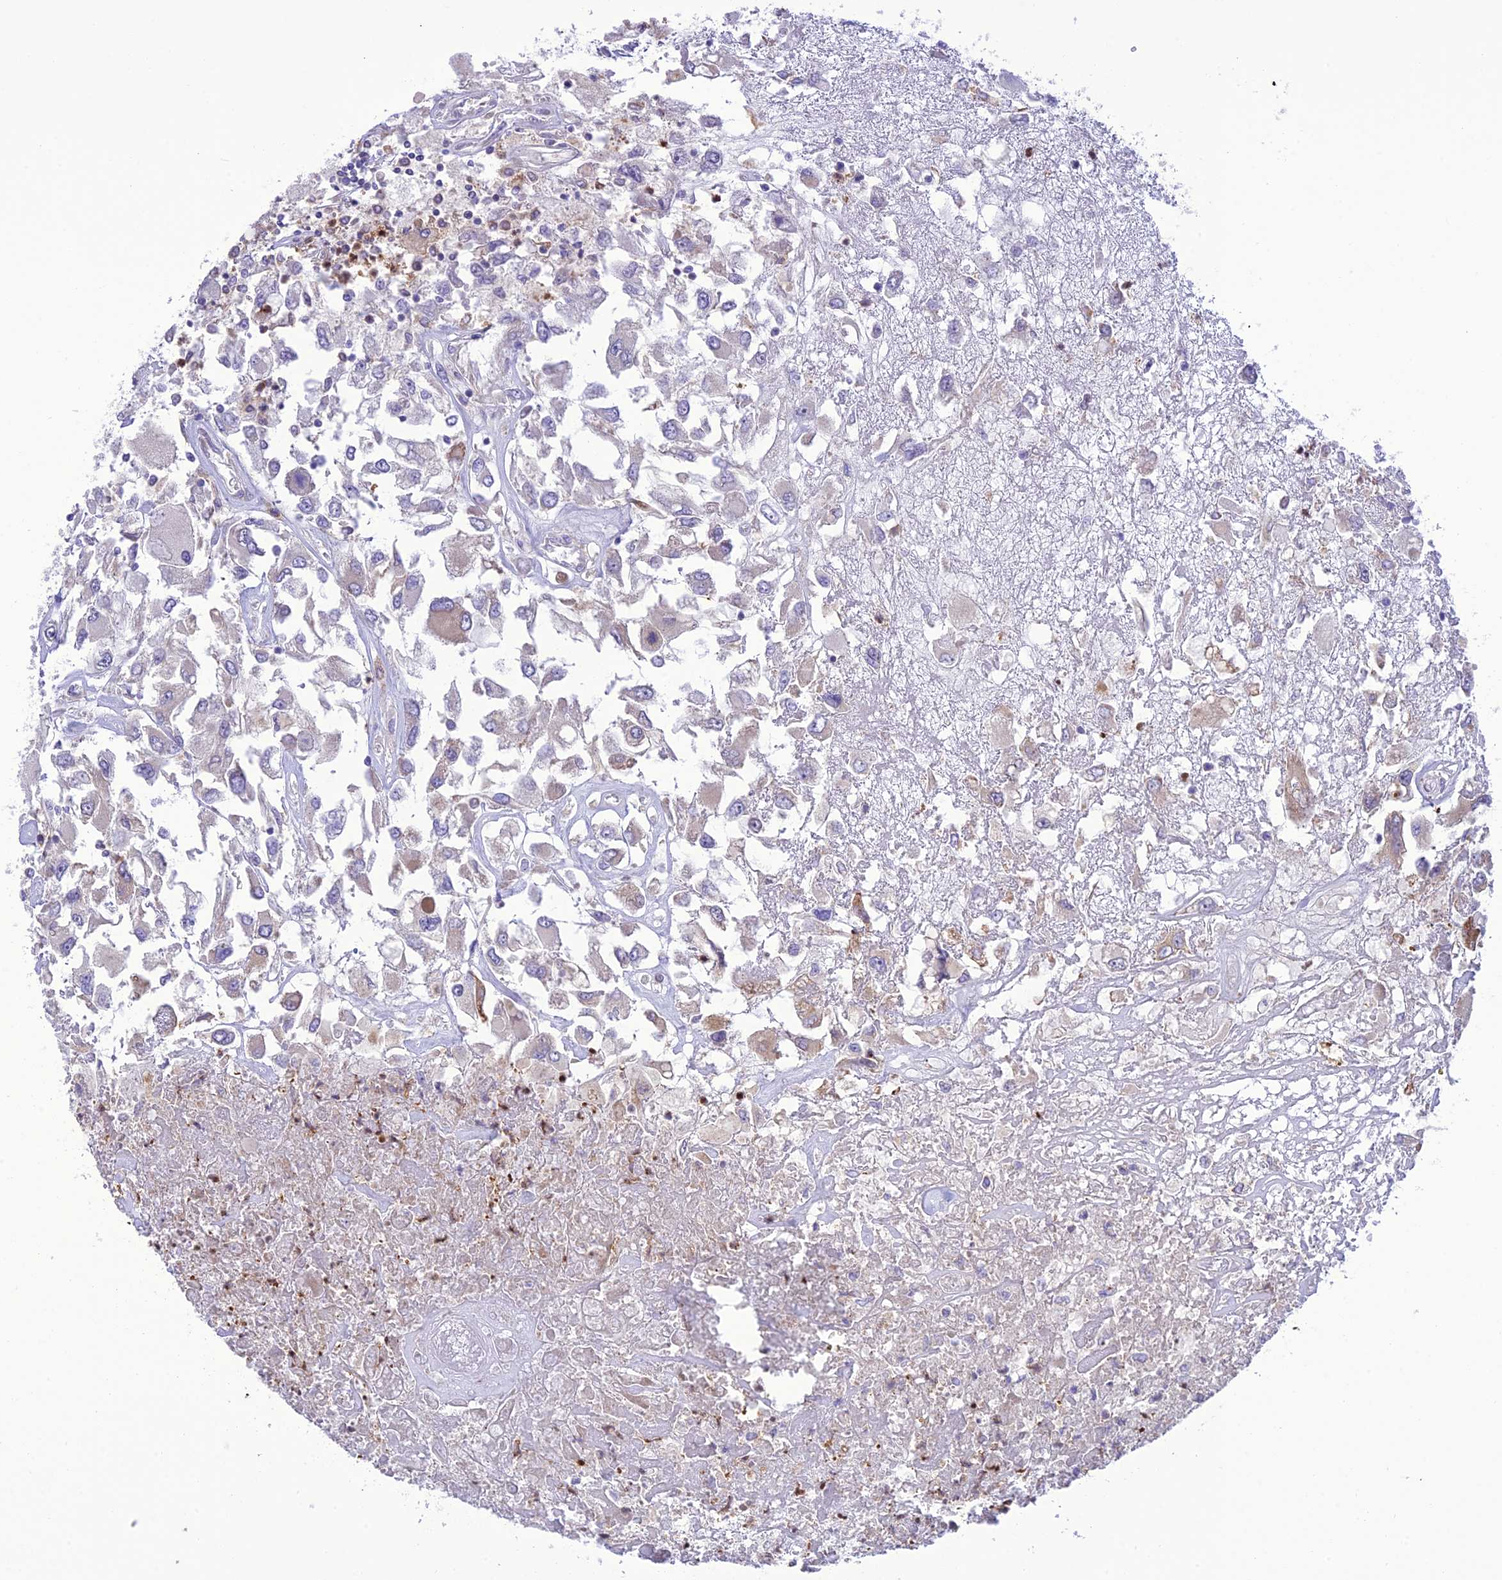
{"staining": {"intensity": "moderate", "quantity": "<25%", "location": "cytoplasmic/membranous"}, "tissue": "renal cancer", "cell_type": "Tumor cells", "image_type": "cancer", "snomed": [{"axis": "morphology", "description": "Adenocarcinoma, NOS"}, {"axis": "topography", "description": "Kidney"}], "caption": "An image showing moderate cytoplasmic/membranous staining in approximately <25% of tumor cells in adenocarcinoma (renal), as visualized by brown immunohistochemical staining.", "gene": "JMY", "patient": {"sex": "female", "age": 52}}